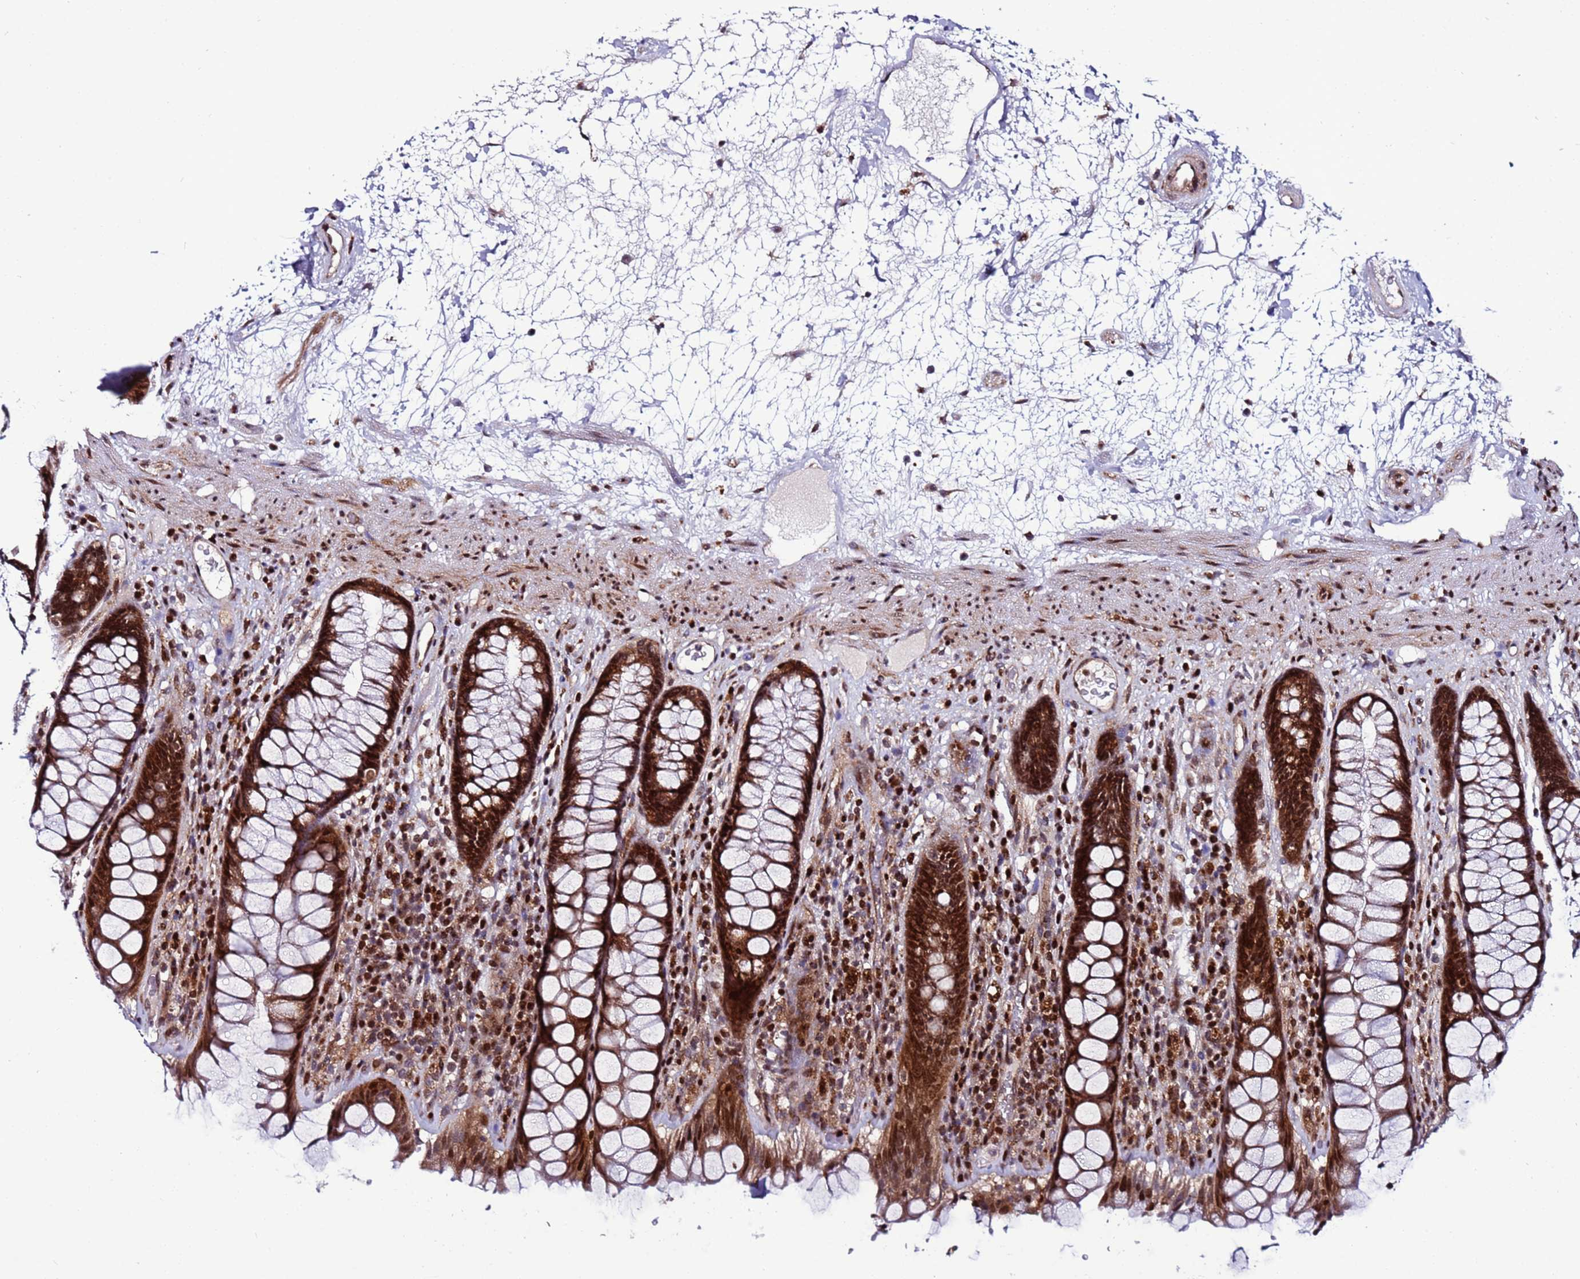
{"staining": {"intensity": "strong", "quantity": ">75%", "location": "cytoplasmic/membranous,nuclear"}, "tissue": "rectum", "cell_type": "Glandular cells", "image_type": "normal", "snomed": [{"axis": "morphology", "description": "Normal tissue, NOS"}, {"axis": "topography", "description": "Rectum"}], "caption": "This histopathology image exhibits immunohistochemistry staining of normal human rectum, with high strong cytoplasmic/membranous,nuclear expression in approximately >75% of glandular cells.", "gene": "WBP11", "patient": {"sex": "male", "age": 64}}